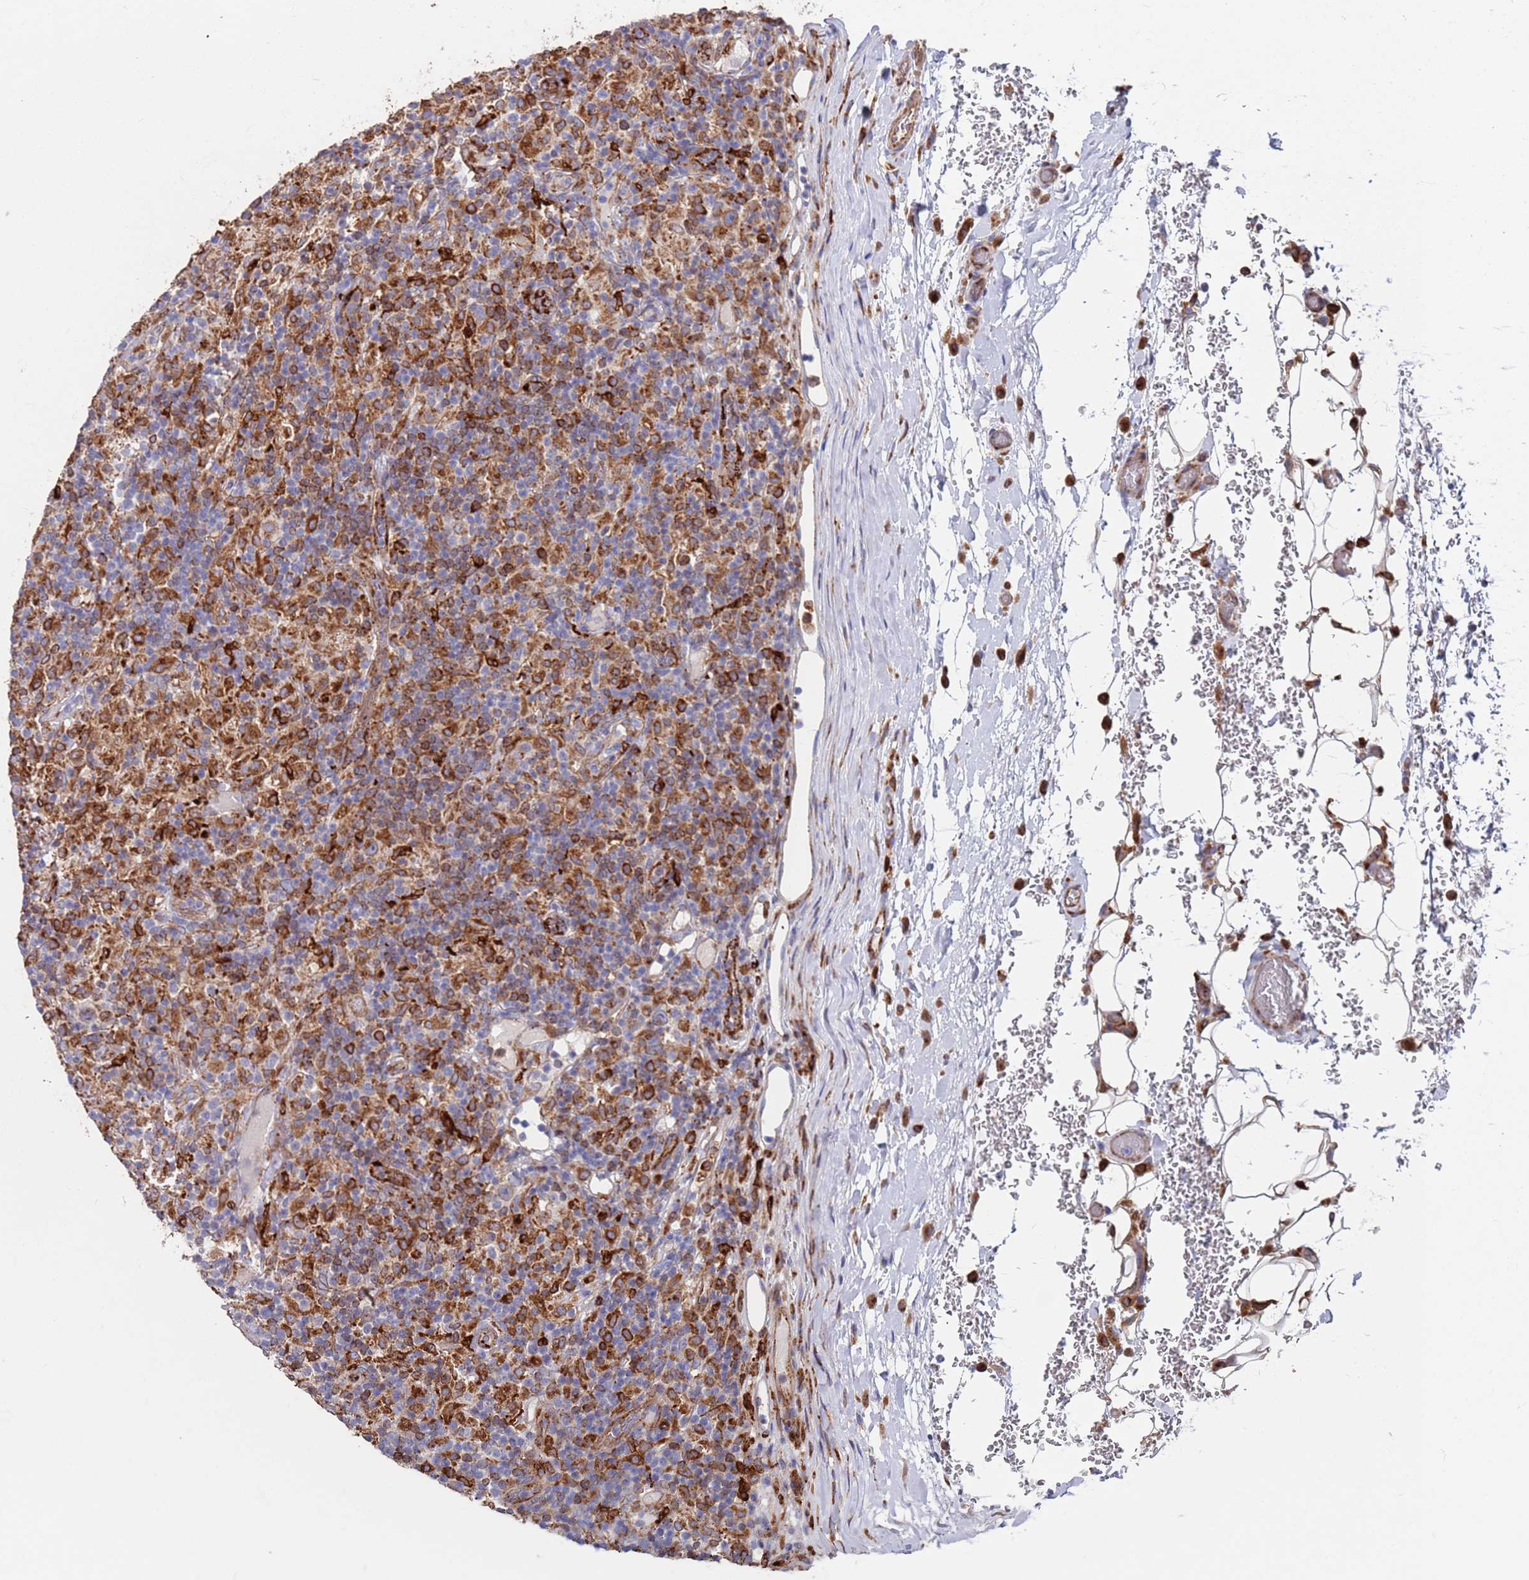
{"staining": {"intensity": "moderate", "quantity": ">75%", "location": "cytoplasmic/membranous"}, "tissue": "lymphoma", "cell_type": "Tumor cells", "image_type": "cancer", "snomed": [{"axis": "morphology", "description": "Hodgkin's disease, NOS"}, {"axis": "topography", "description": "Lymph node"}], "caption": "Moderate cytoplasmic/membranous positivity for a protein is appreciated in about >75% of tumor cells of lymphoma using immunohistochemistry.", "gene": "GREB1L", "patient": {"sex": "male", "age": 70}}